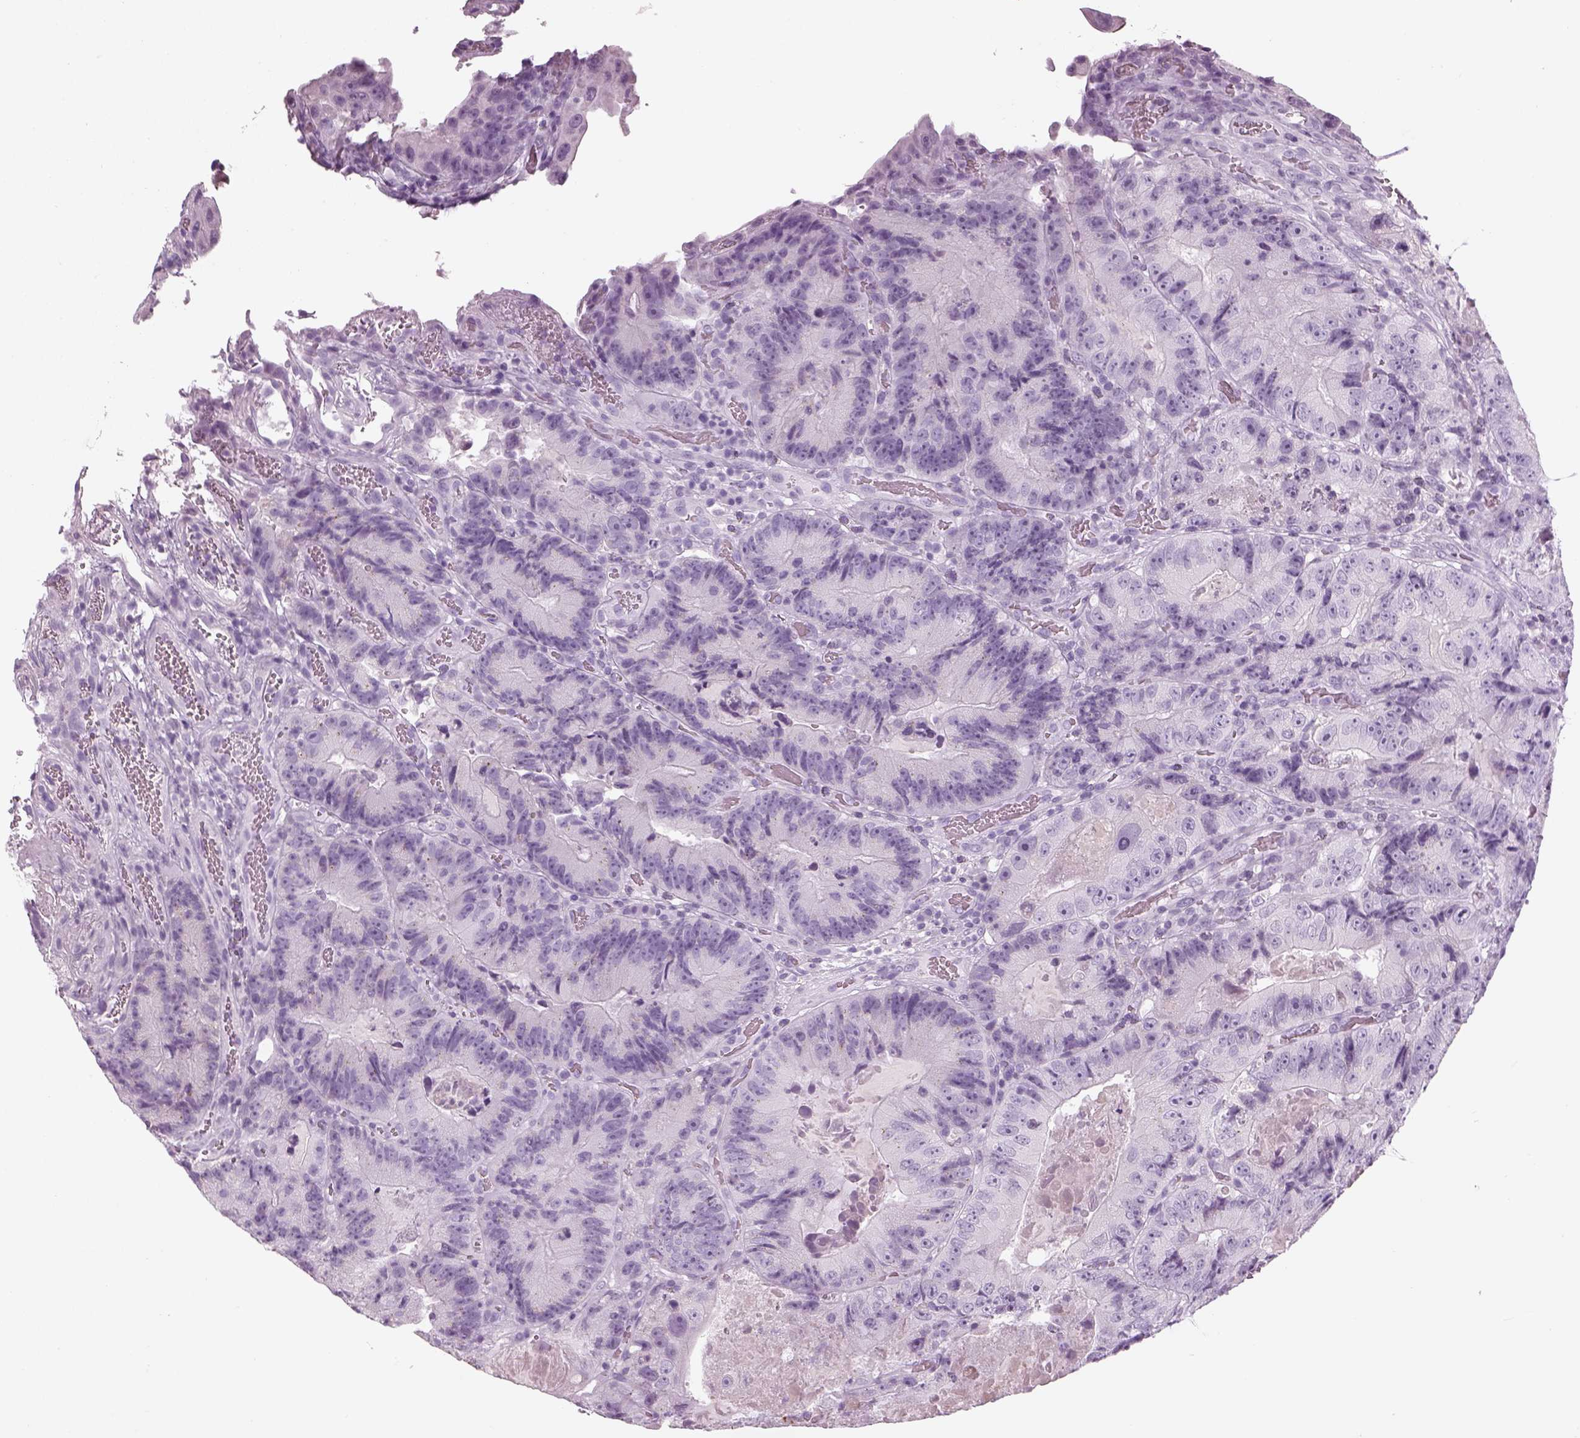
{"staining": {"intensity": "negative", "quantity": "none", "location": "none"}, "tissue": "colorectal cancer", "cell_type": "Tumor cells", "image_type": "cancer", "snomed": [{"axis": "morphology", "description": "Adenocarcinoma, NOS"}, {"axis": "topography", "description": "Colon"}], "caption": "A histopathology image of human colorectal adenocarcinoma is negative for staining in tumor cells.", "gene": "SAG", "patient": {"sex": "female", "age": 86}}